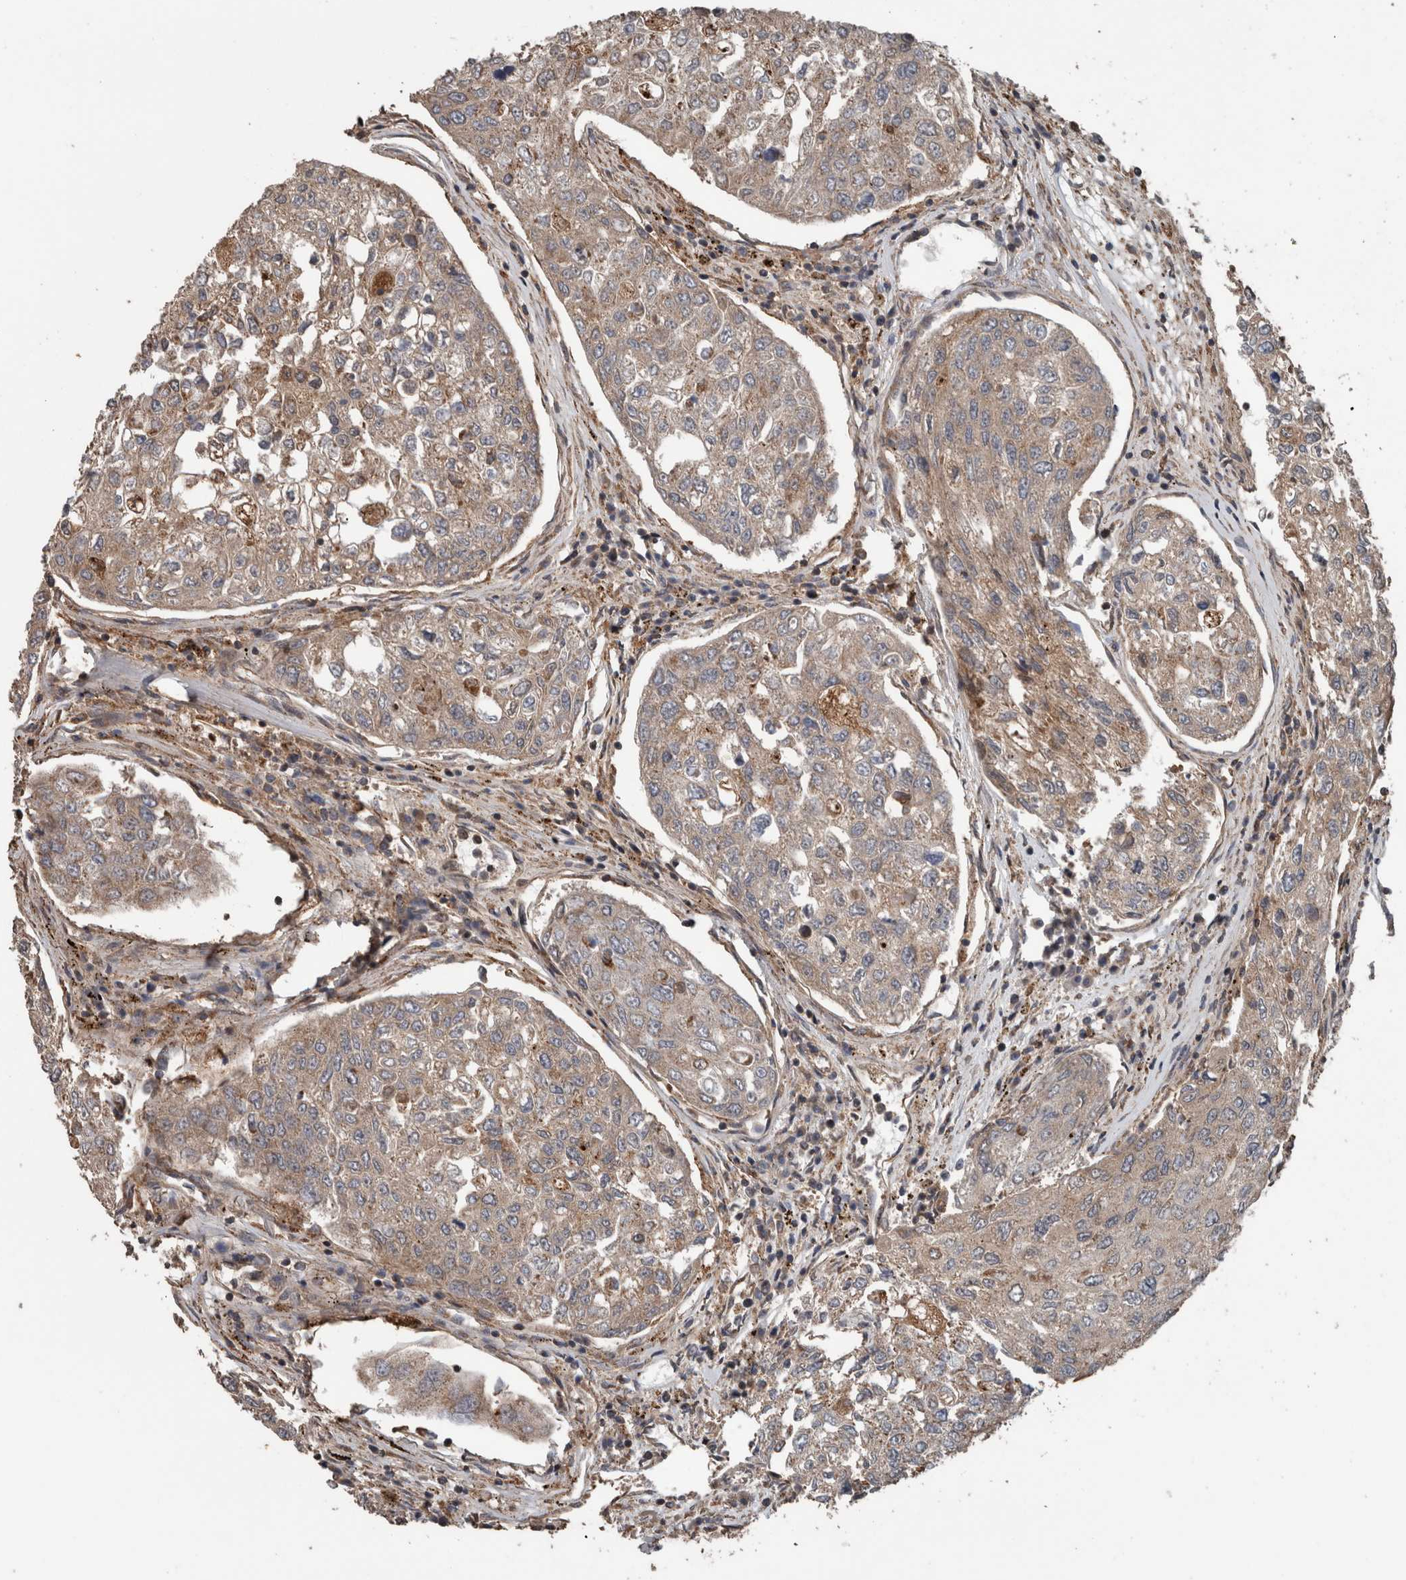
{"staining": {"intensity": "weak", "quantity": ">75%", "location": "cytoplasmic/membranous"}, "tissue": "urothelial cancer", "cell_type": "Tumor cells", "image_type": "cancer", "snomed": [{"axis": "morphology", "description": "Urothelial carcinoma, High grade"}, {"axis": "topography", "description": "Lymph node"}, {"axis": "topography", "description": "Urinary bladder"}], "caption": "Urothelial cancer was stained to show a protein in brown. There is low levels of weak cytoplasmic/membranous positivity in about >75% of tumor cells.", "gene": "RIOK3", "patient": {"sex": "male", "age": 51}}